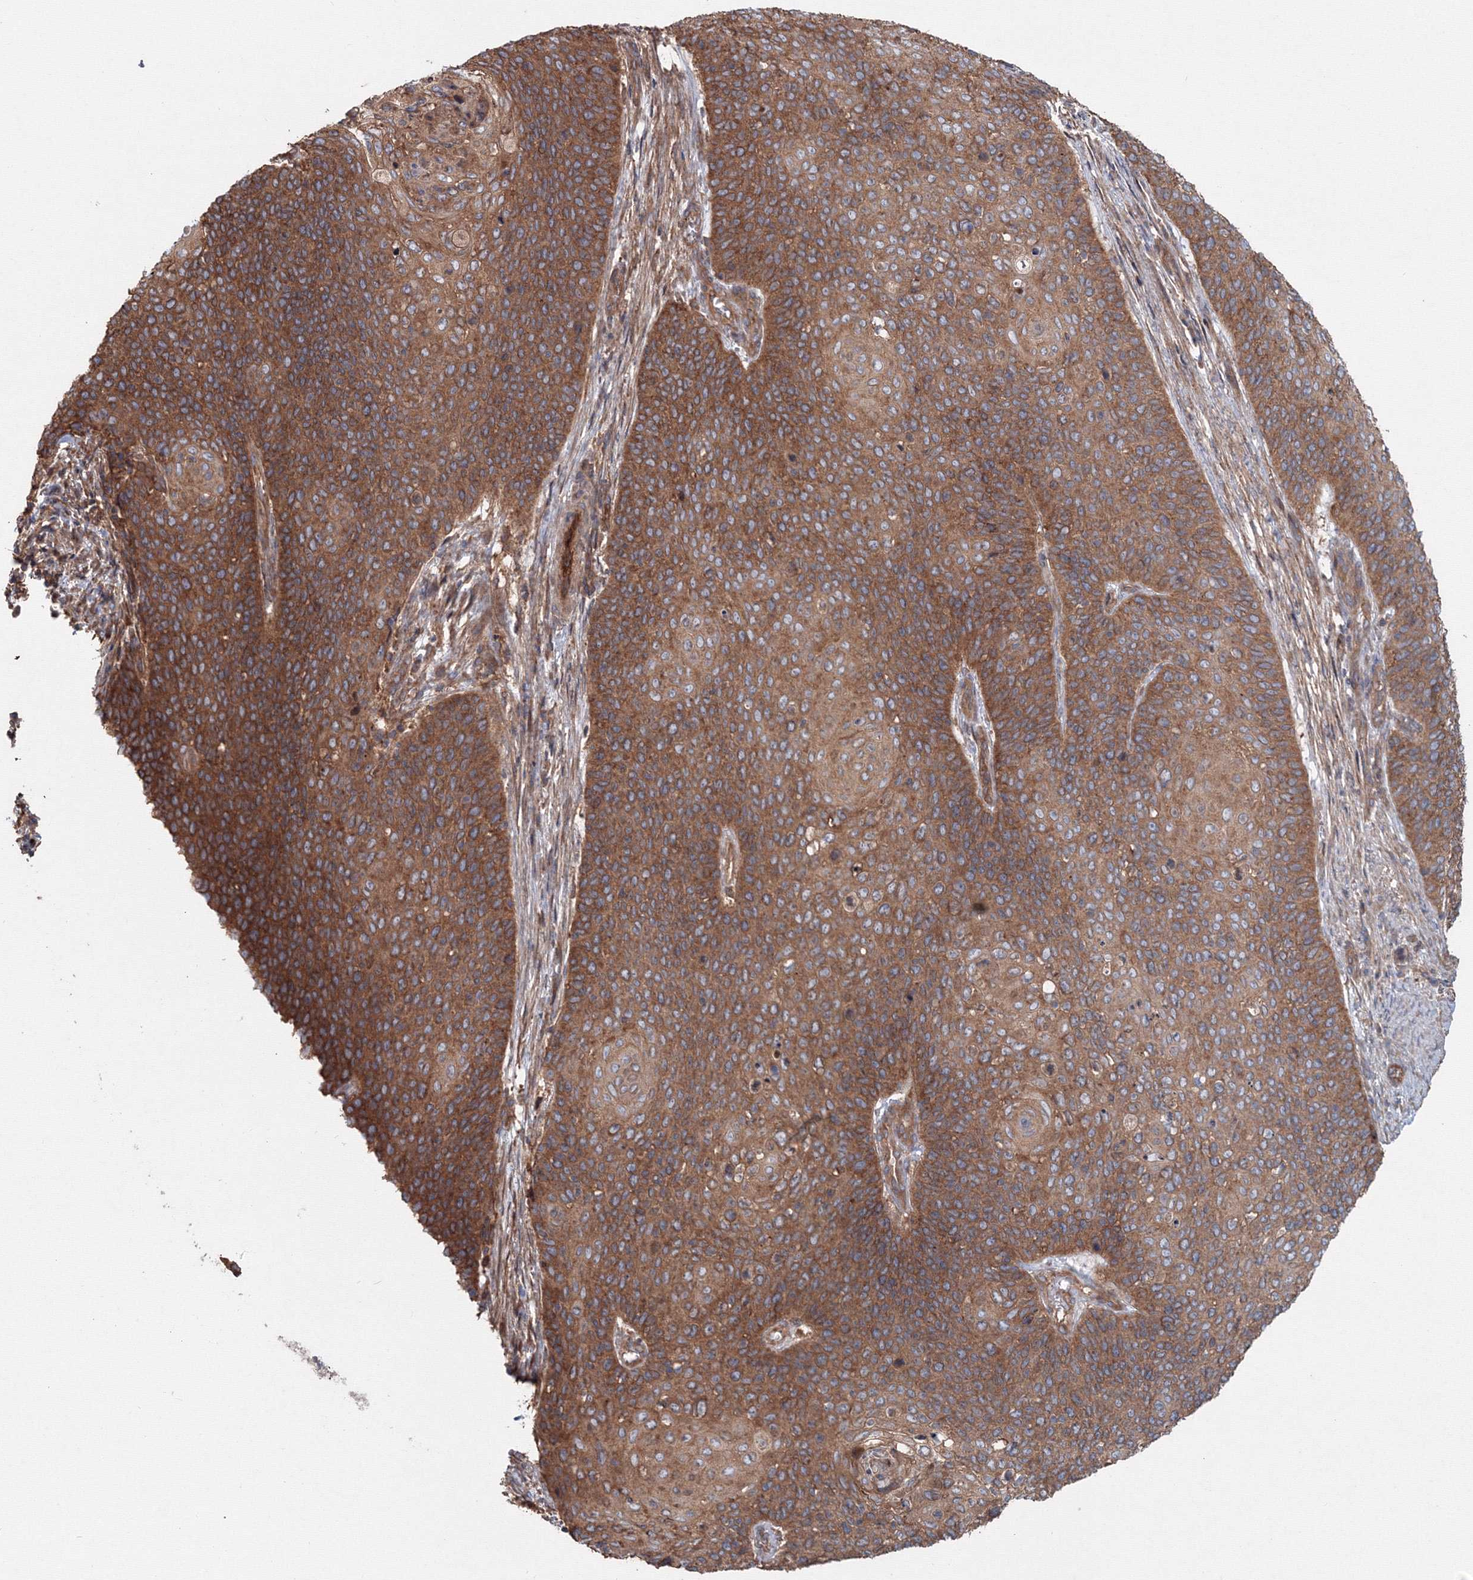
{"staining": {"intensity": "moderate", "quantity": ">75%", "location": "cytoplasmic/membranous"}, "tissue": "cervical cancer", "cell_type": "Tumor cells", "image_type": "cancer", "snomed": [{"axis": "morphology", "description": "Squamous cell carcinoma, NOS"}, {"axis": "topography", "description": "Cervix"}], "caption": "A medium amount of moderate cytoplasmic/membranous staining is identified in about >75% of tumor cells in cervical cancer tissue.", "gene": "EXOC1", "patient": {"sex": "female", "age": 39}}